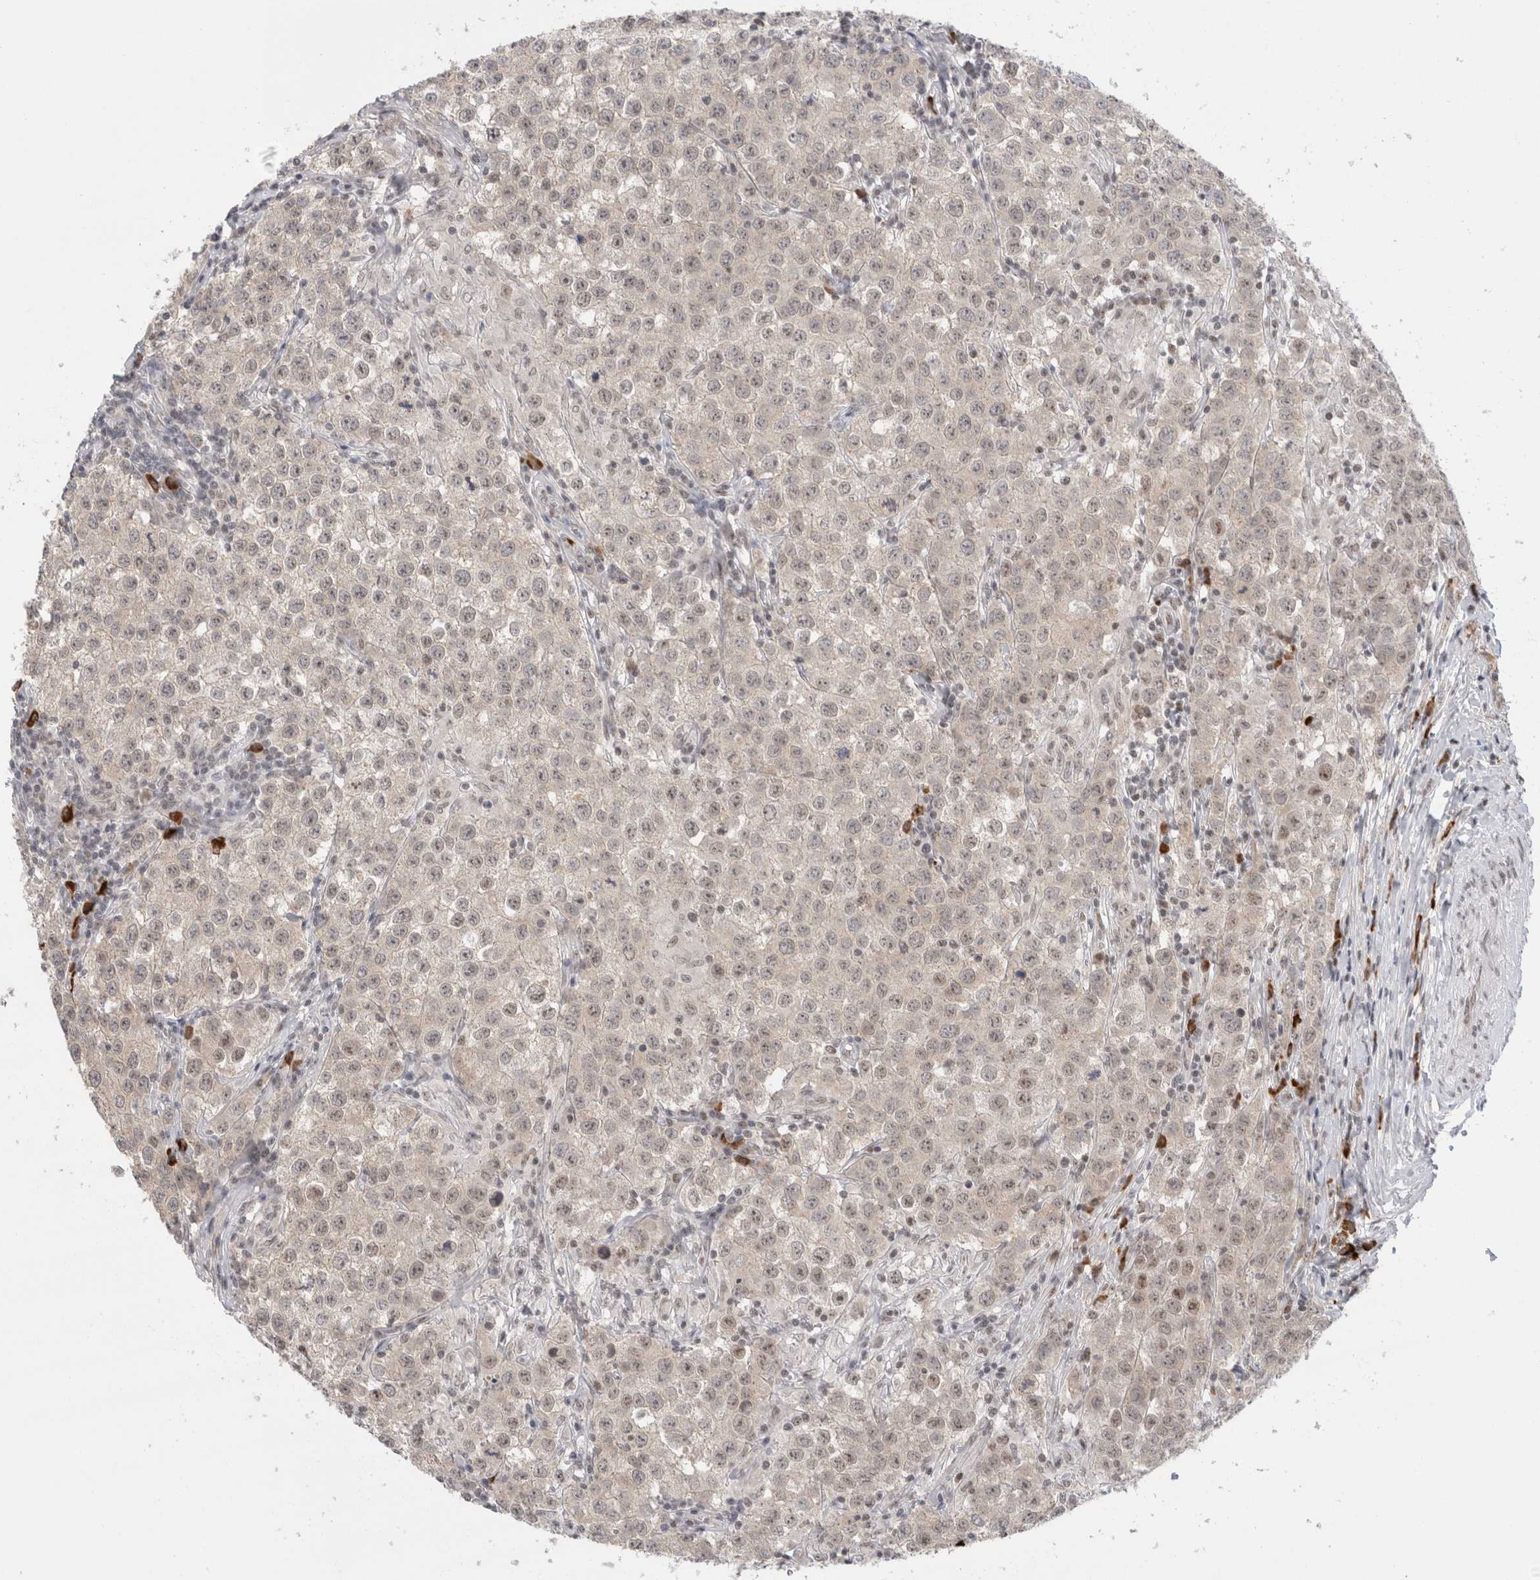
{"staining": {"intensity": "moderate", "quantity": ">75%", "location": "cytoplasmic/membranous,nuclear"}, "tissue": "testis cancer", "cell_type": "Tumor cells", "image_type": "cancer", "snomed": [{"axis": "morphology", "description": "Seminoma, NOS"}, {"axis": "morphology", "description": "Carcinoma, Embryonal, NOS"}, {"axis": "topography", "description": "Testis"}], "caption": "A brown stain highlights moderate cytoplasmic/membranous and nuclear positivity of a protein in human testis embryonal carcinoma tumor cells.", "gene": "ZNF24", "patient": {"sex": "male", "age": 43}}